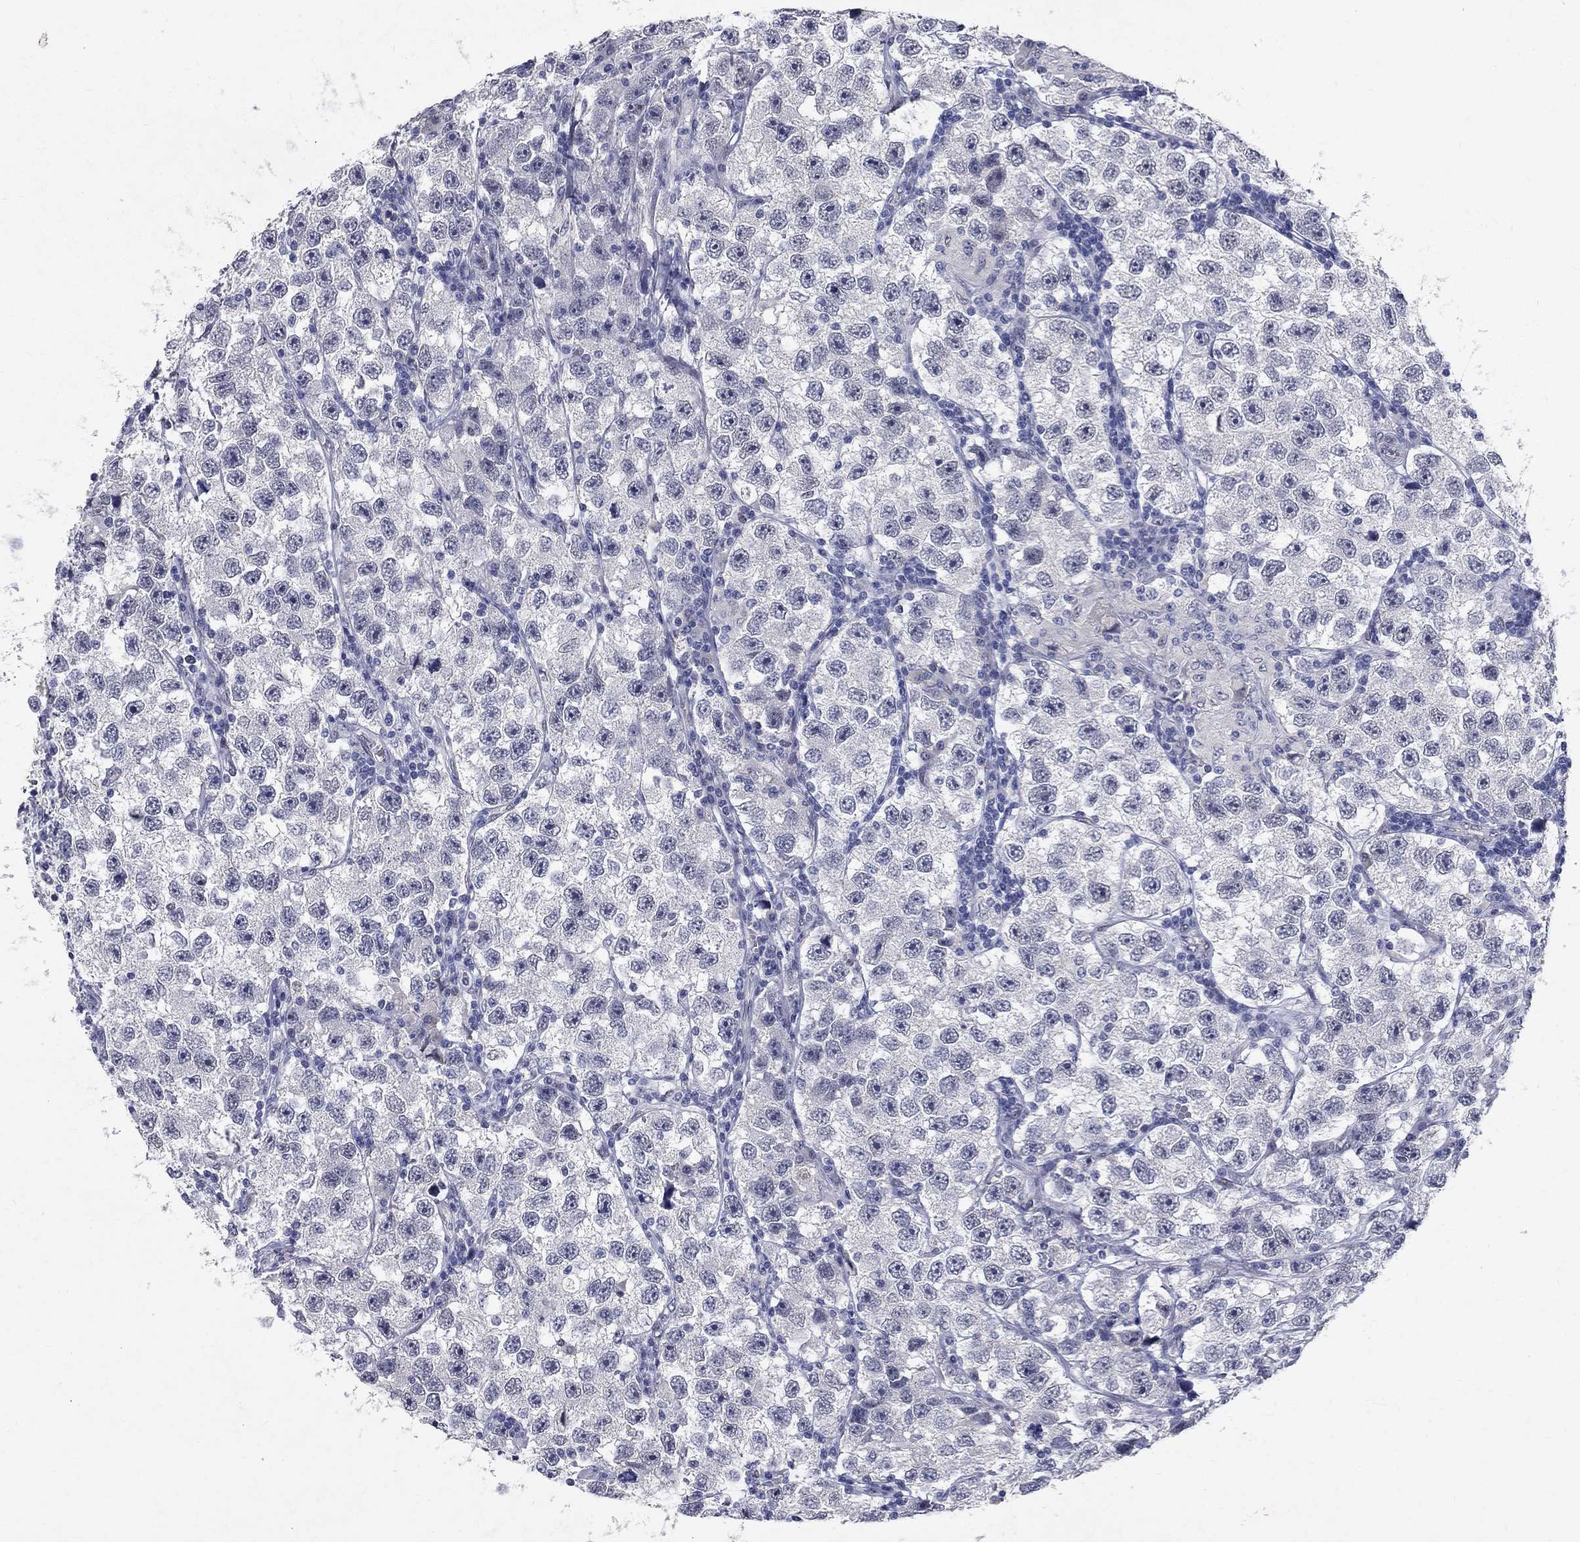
{"staining": {"intensity": "negative", "quantity": "none", "location": "none"}, "tissue": "testis cancer", "cell_type": "Tumor cells", "image_type": "cancer", "snomed": [{"axis": "morphology", "description": "Seminoma, NOS"}, {"axis": "topography", "description": "Testis"}], "caption": "The histopathology image exhibits no staining of tumor cells in testis cancer.", "gene": "RBFOX1", "patient": {"sex": "male", "age": 26}}